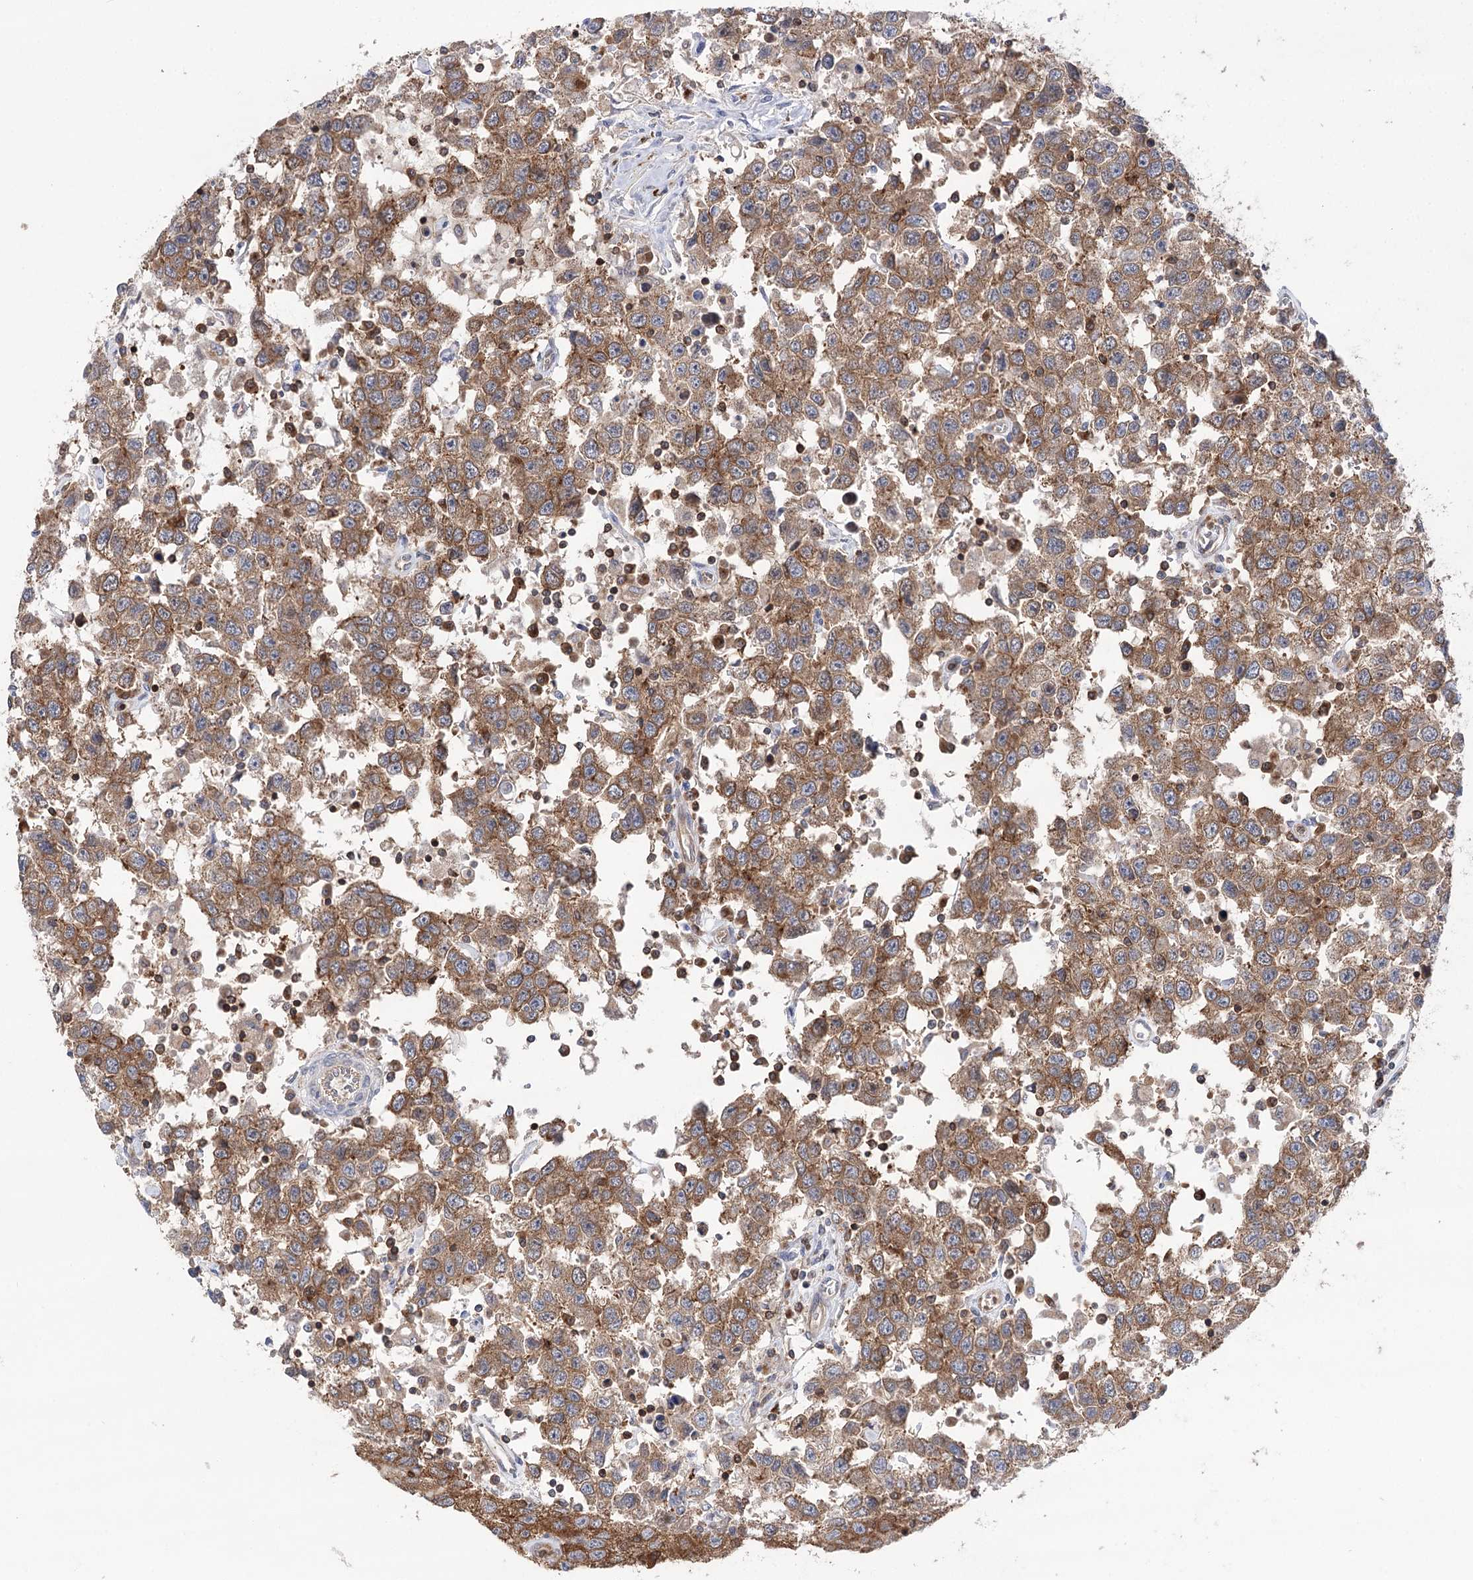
{"staining": {"intensity": "moderate", "quantity": ">75%", "location": "cytoplasmic/membranous"}, "tissue": "testis cancer", "cell_type": "Tumor cells", "image_type": "cancer", "snomed": [{"axis": "morphology", "description": "Seminoma, NOS"}, {"axis": "topography", "description": "Testis"}], "caption": "Protein analysis of testis cancer (seminoma) tissue demonstrates moderate cytoplasmic/membranous positivity in about >75% of tumor cells.", "gene": "VPS37B", "patient": {"sex": "male", "age": 41}}